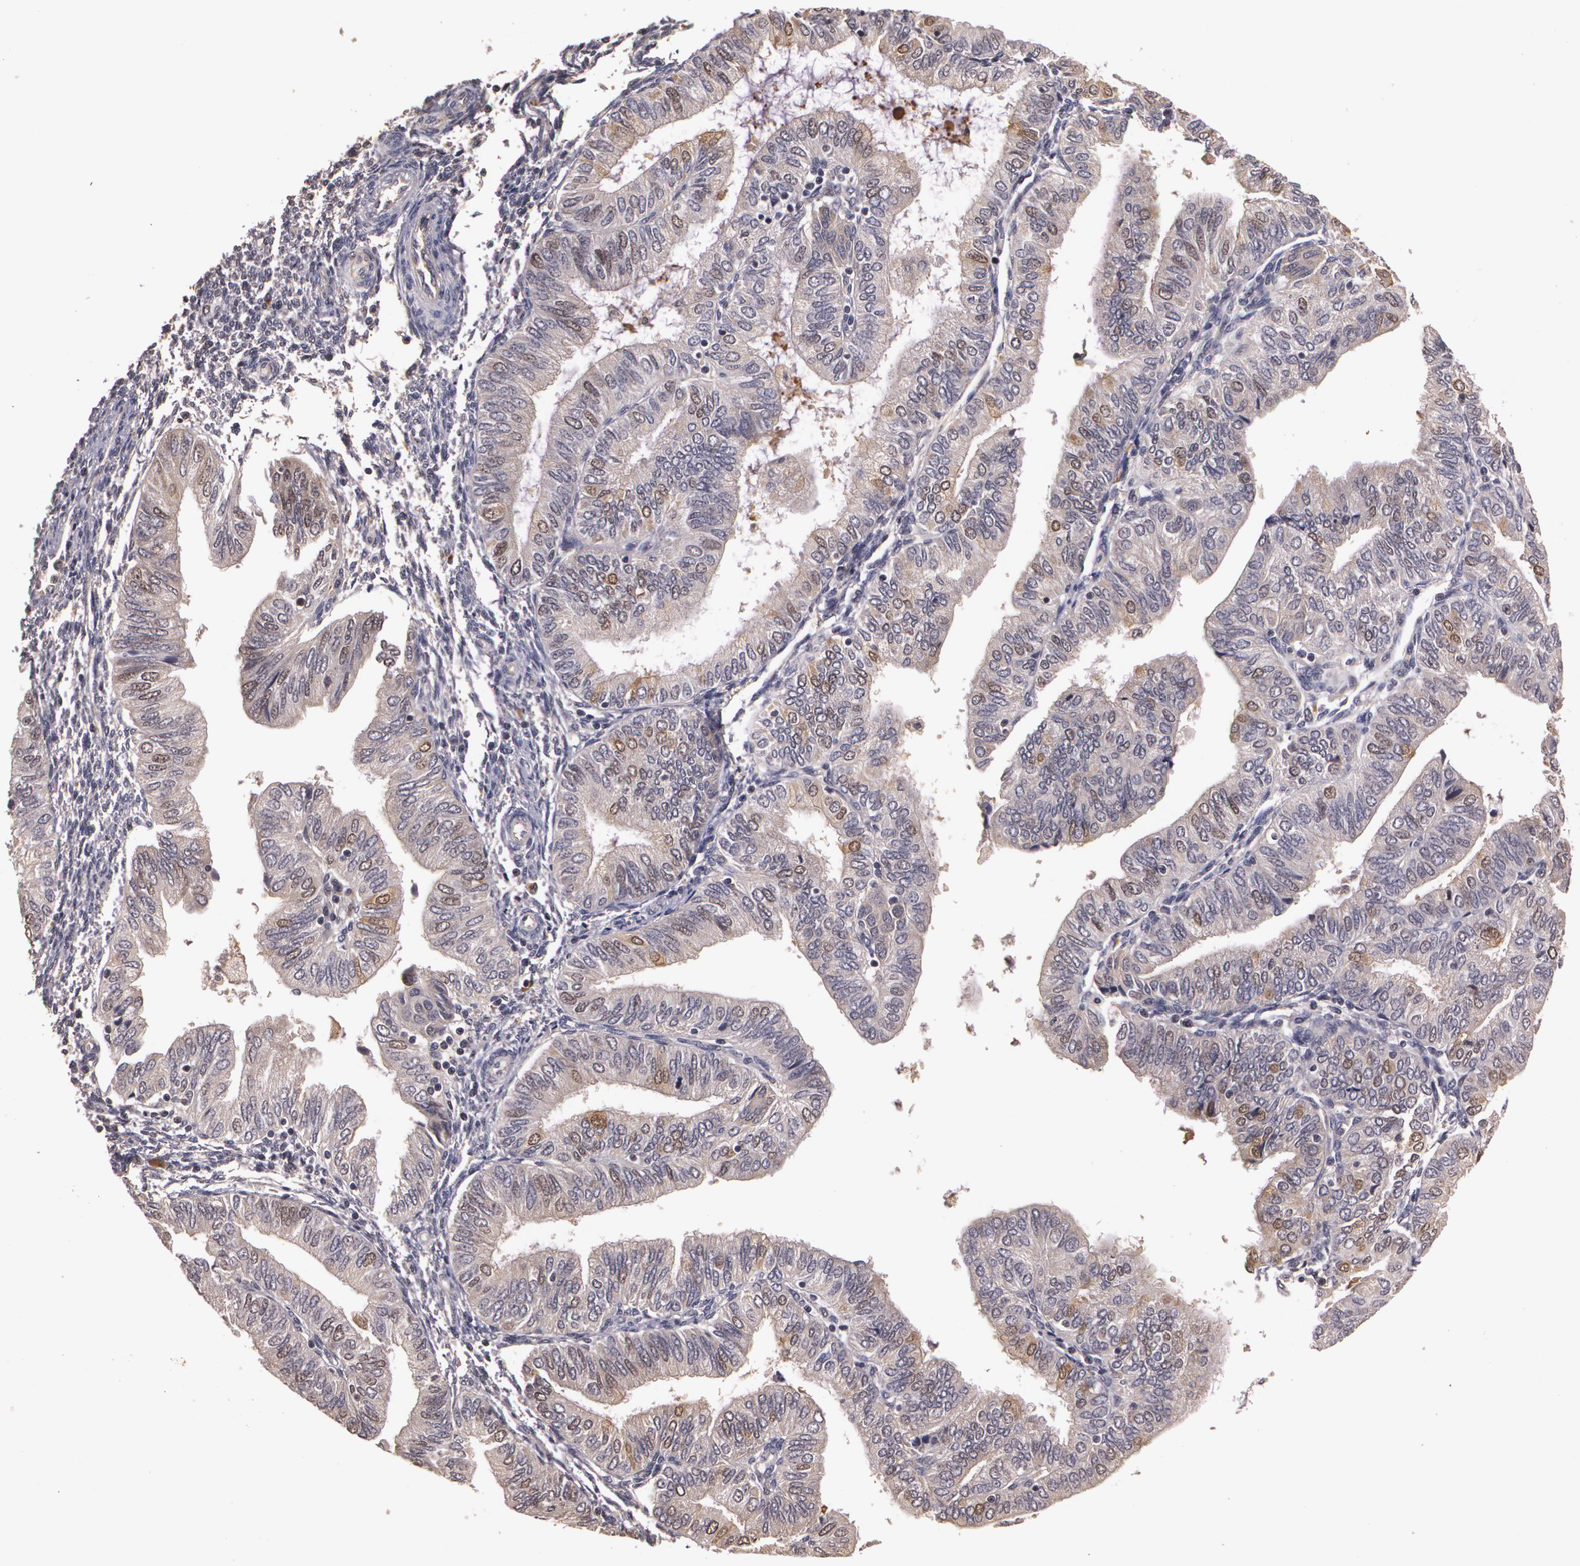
{"staining": {"intensity": "weak", "quantity": "<25%", "location": "cytoplasmic/membranous,nuclear"}, "tissue": "endometrial cancer", "cell_type": "Tumor cells", "image_type": "cancer", "snomed": [{"axis": "morphology", "description": "Adenocarcinoma, NOS"}, {"axis": "topography", "description": "Endometrium"}], "caption": "The immunohistochemistry photomicrograph has no significant expression in tumor cells of adenocarcinoma (endometrial) tissue. (DAB immunohistochemistry with hematoxylin counter stain).", "gene": "BRCA1", "patient": {"sex": "female", "age": 51}}